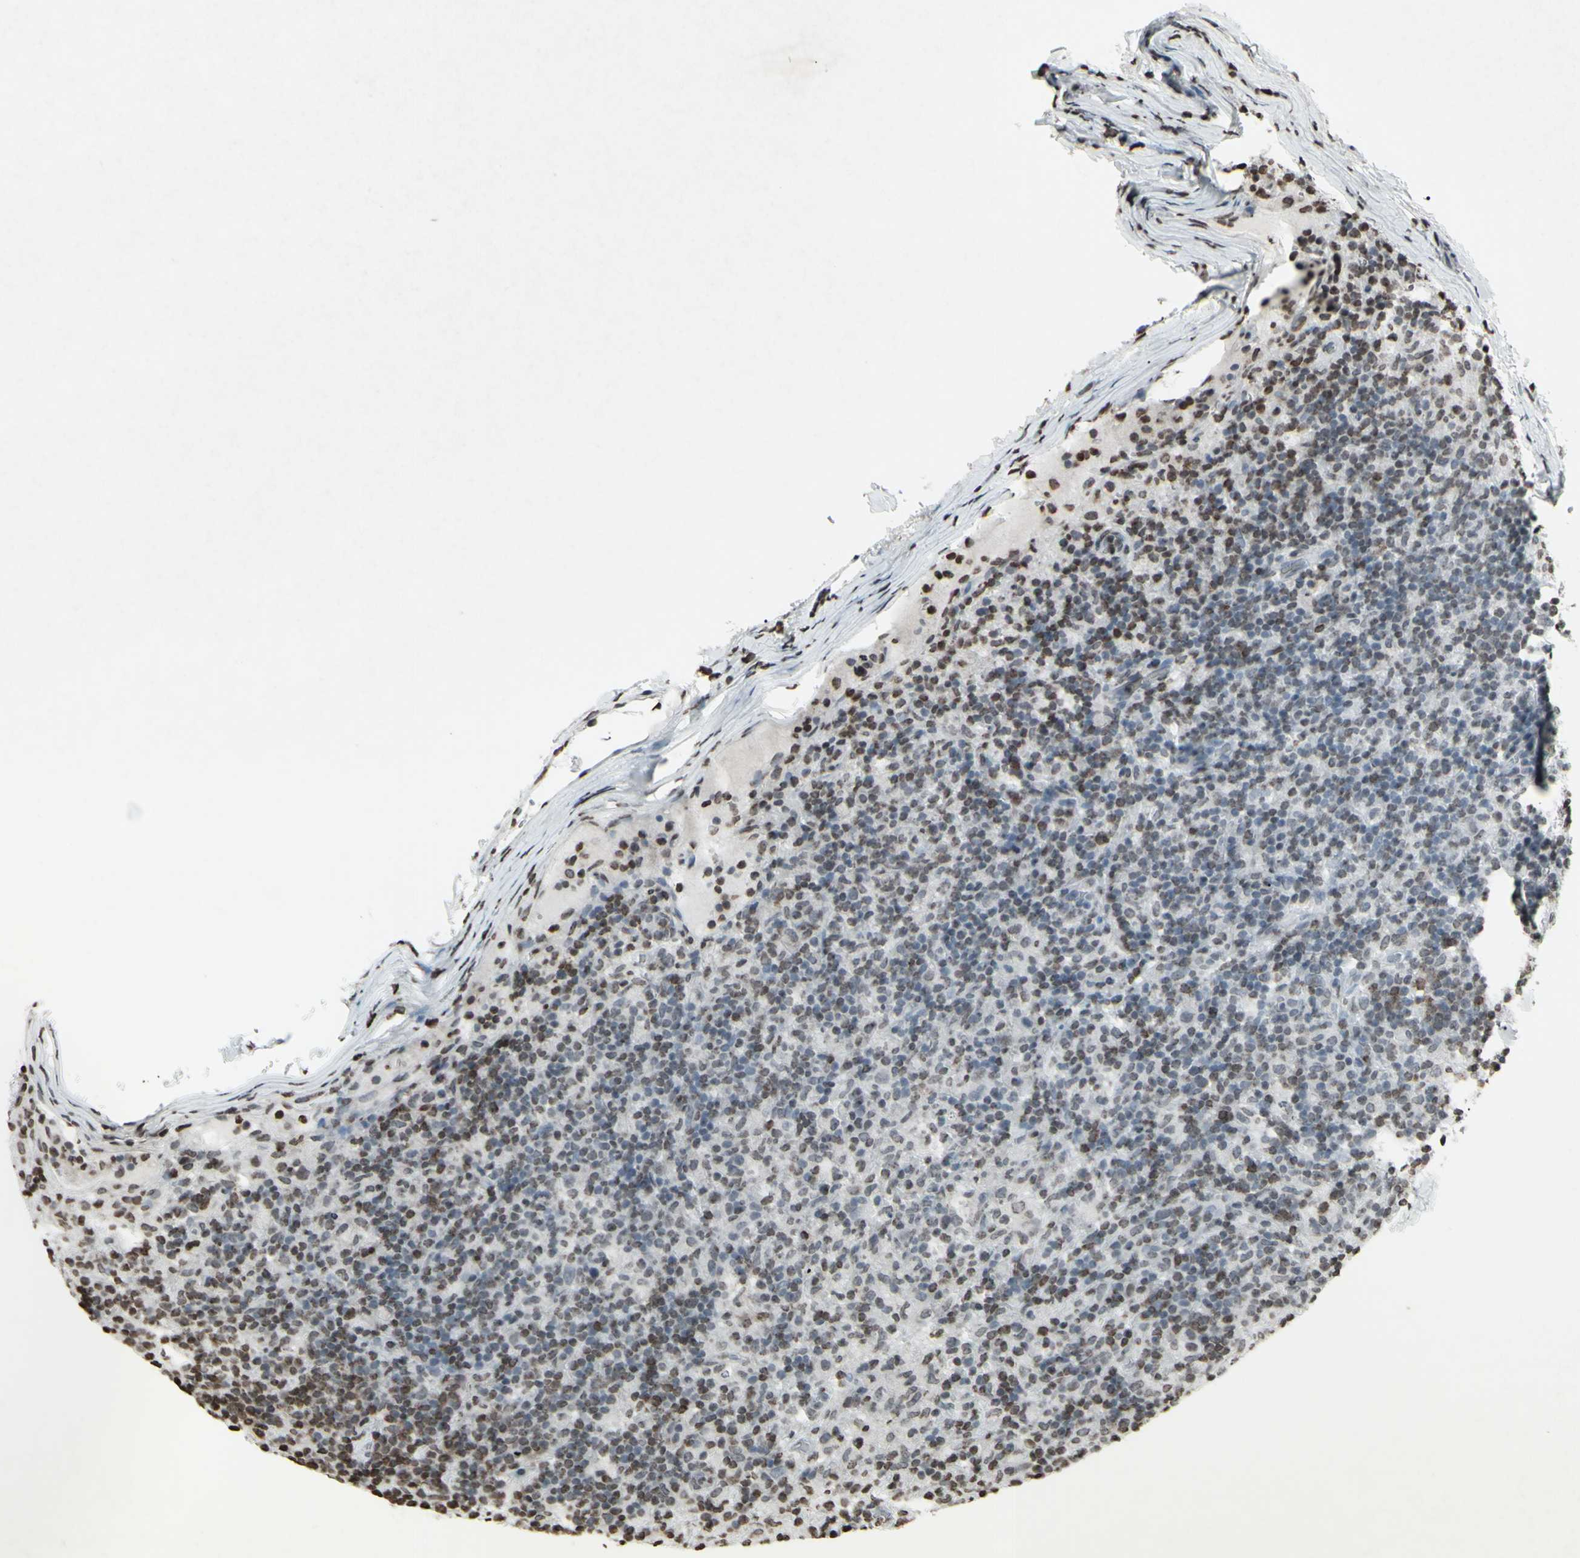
{"staining": {"intensity": "negative", "quantity": "none", "location": "none"}, "tissue": "lymphoma", "cell_type": "Tumor cells", "image_type": "cancer", "snomed": [{"axis": "morphology", "description": "Hodgkin's disease, NOS"}, {"axis": "topography", "description": "Lymph node"}], "caption": "Human Hodgkin's disease stained for a protein using immunohistochemistry (IHC) exhibits no expression in tumor cells.", "gene": "CD79B", "patient": {"sex": "male", "age": 70}}